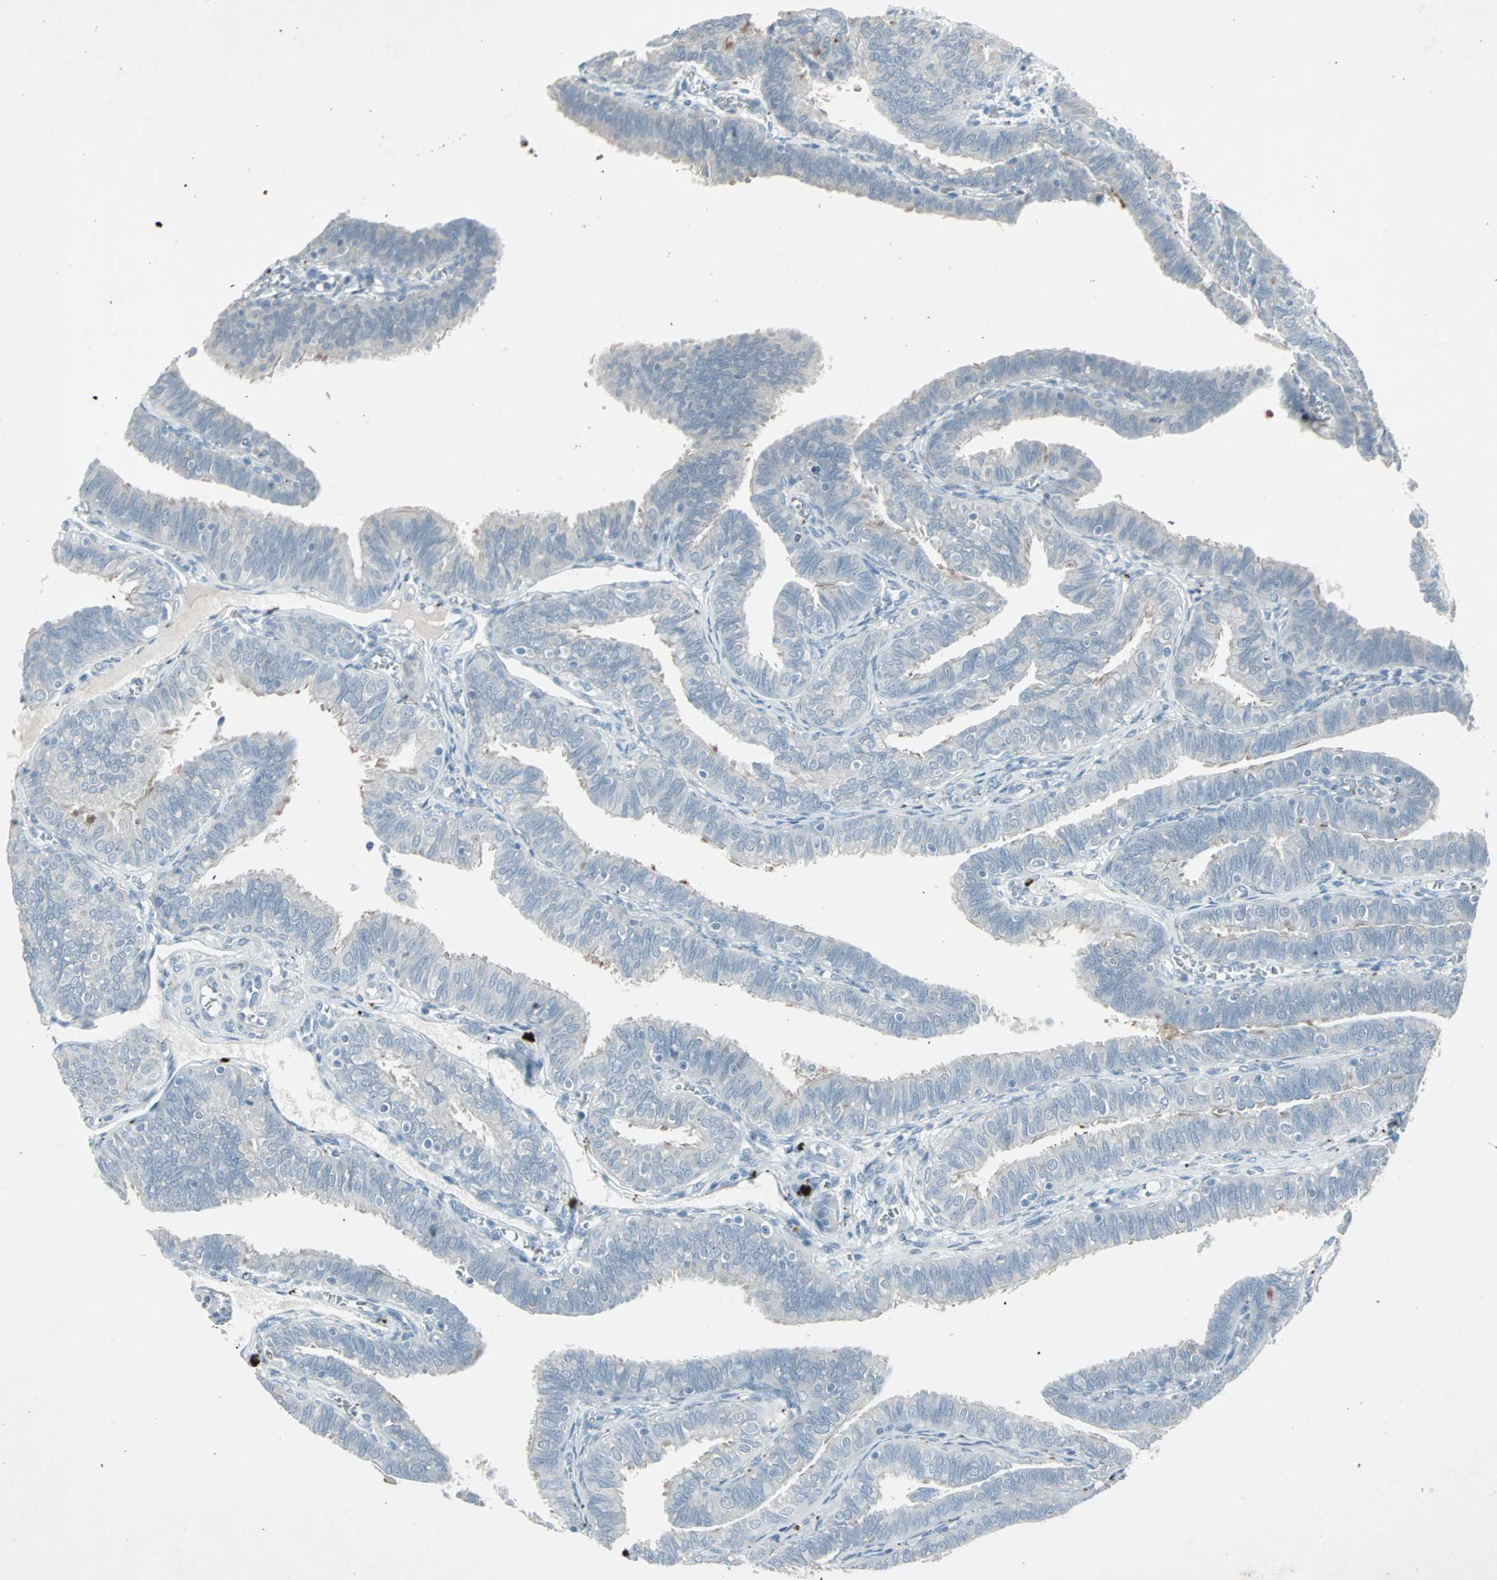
{"staining": {"intensity": "negative", "quantity": "none", "location": "none"}, "tissue": "fallopian tube", "cell_type": "Glandular cells", "image_type": "normal", "snomed": [{"axis": "morphology", "description": "Normal tissue, NOS"}, {"axis": "topography", "description": "Fallopian tube"}], "caption": "Protein analysis of benign fallopian tube shows no significant staining in glandular cells.", "gene": "LANCL3", "patient": {"sex": "female", "age": 46}}